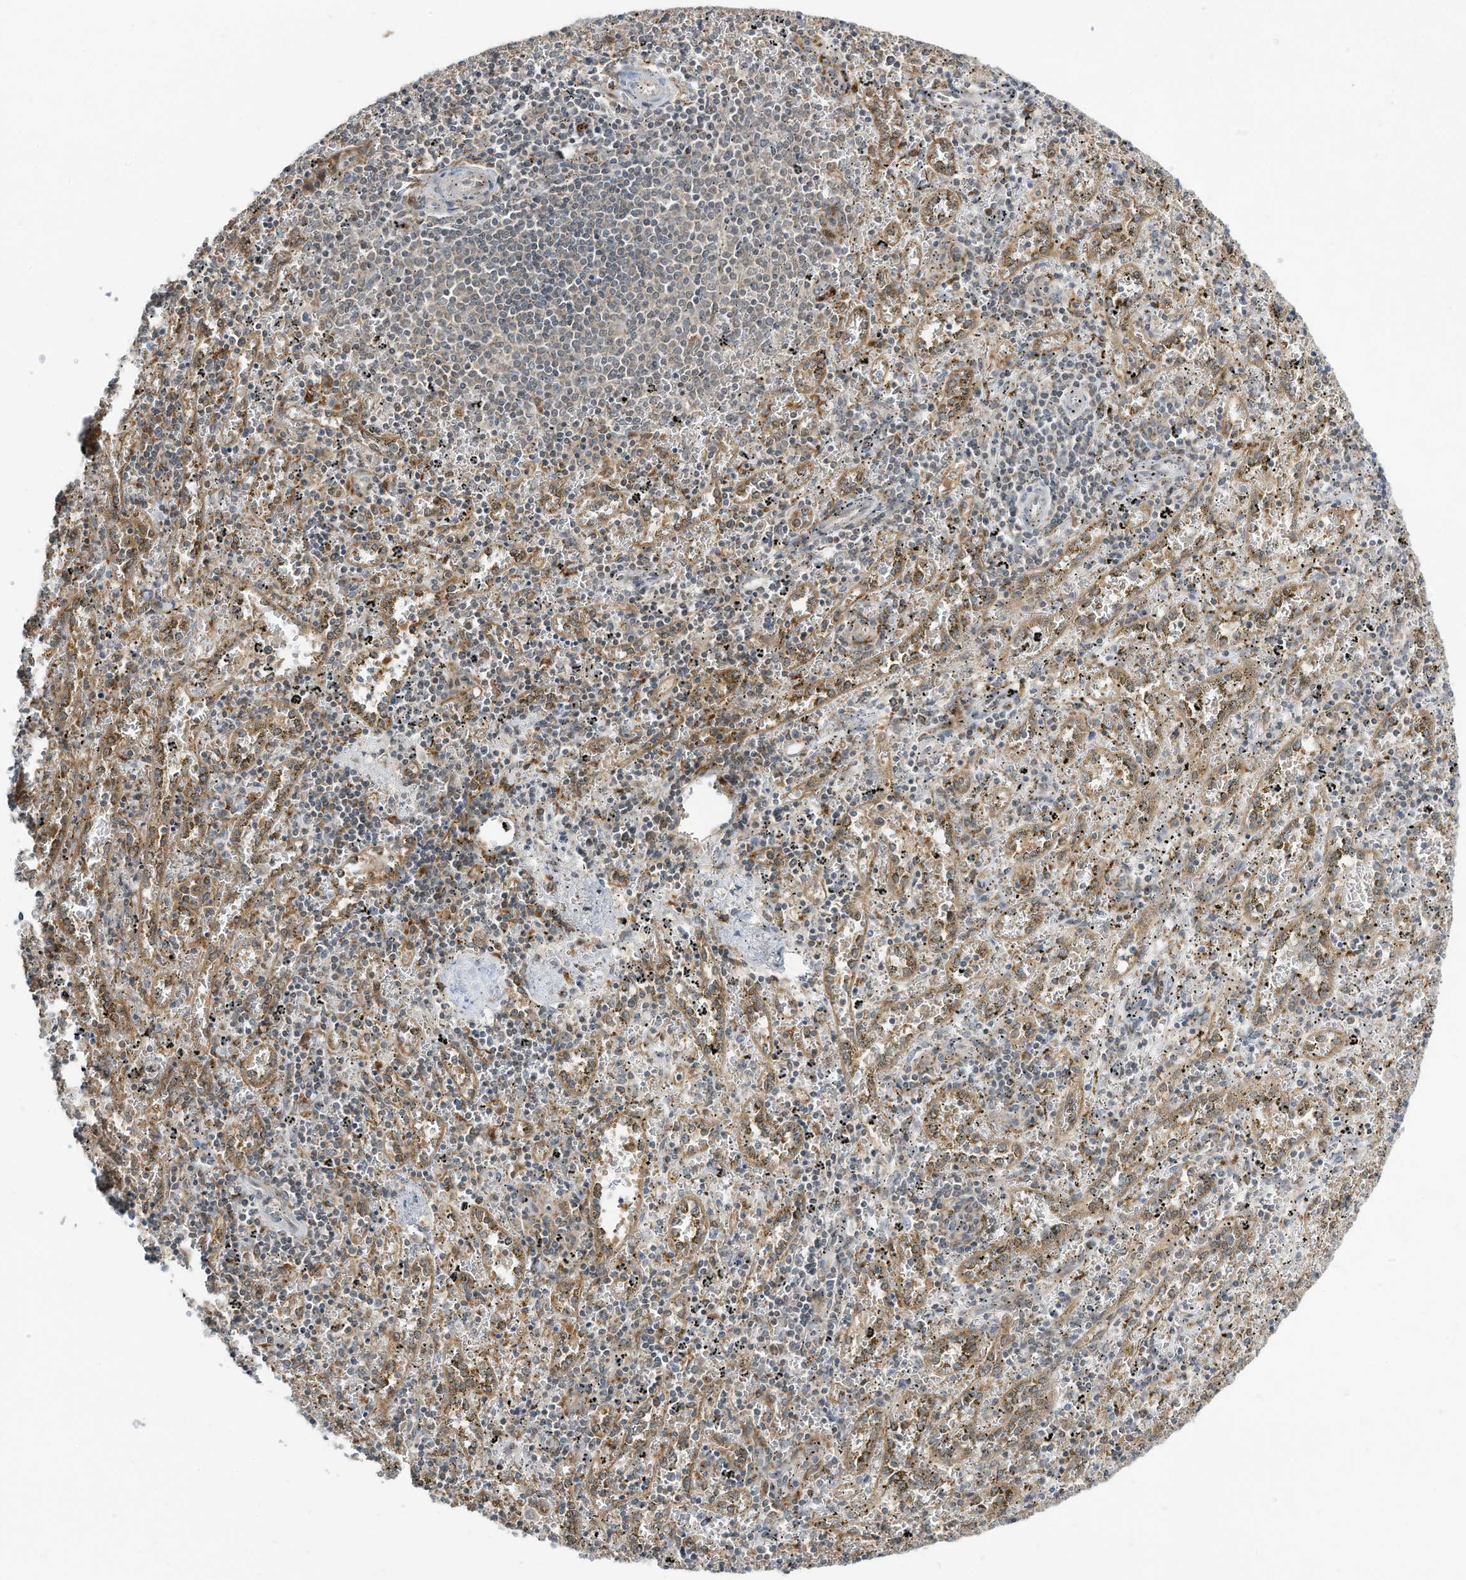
{"staining": {"intensity": "weak", "quantity": "<25%", "location": "cytoplasmic/membranous"}, "tissue": "spleen", "cell_type": "Cells in red pulp", "image_type": "normal", "snomed": [{"axis": "morphology", "description": "Normal tissue, NOS"}, {"axis": "topography", "description": "Spleen"}], "caption": "IHC histopathology image of benign spleen: spleen stained with DAB (3,3'-diaminobenzidine) reveals no significant protein staining in cells in red pulp.", "gene": "DZIP3", "patient": {"sex": "male", "age": 11}}